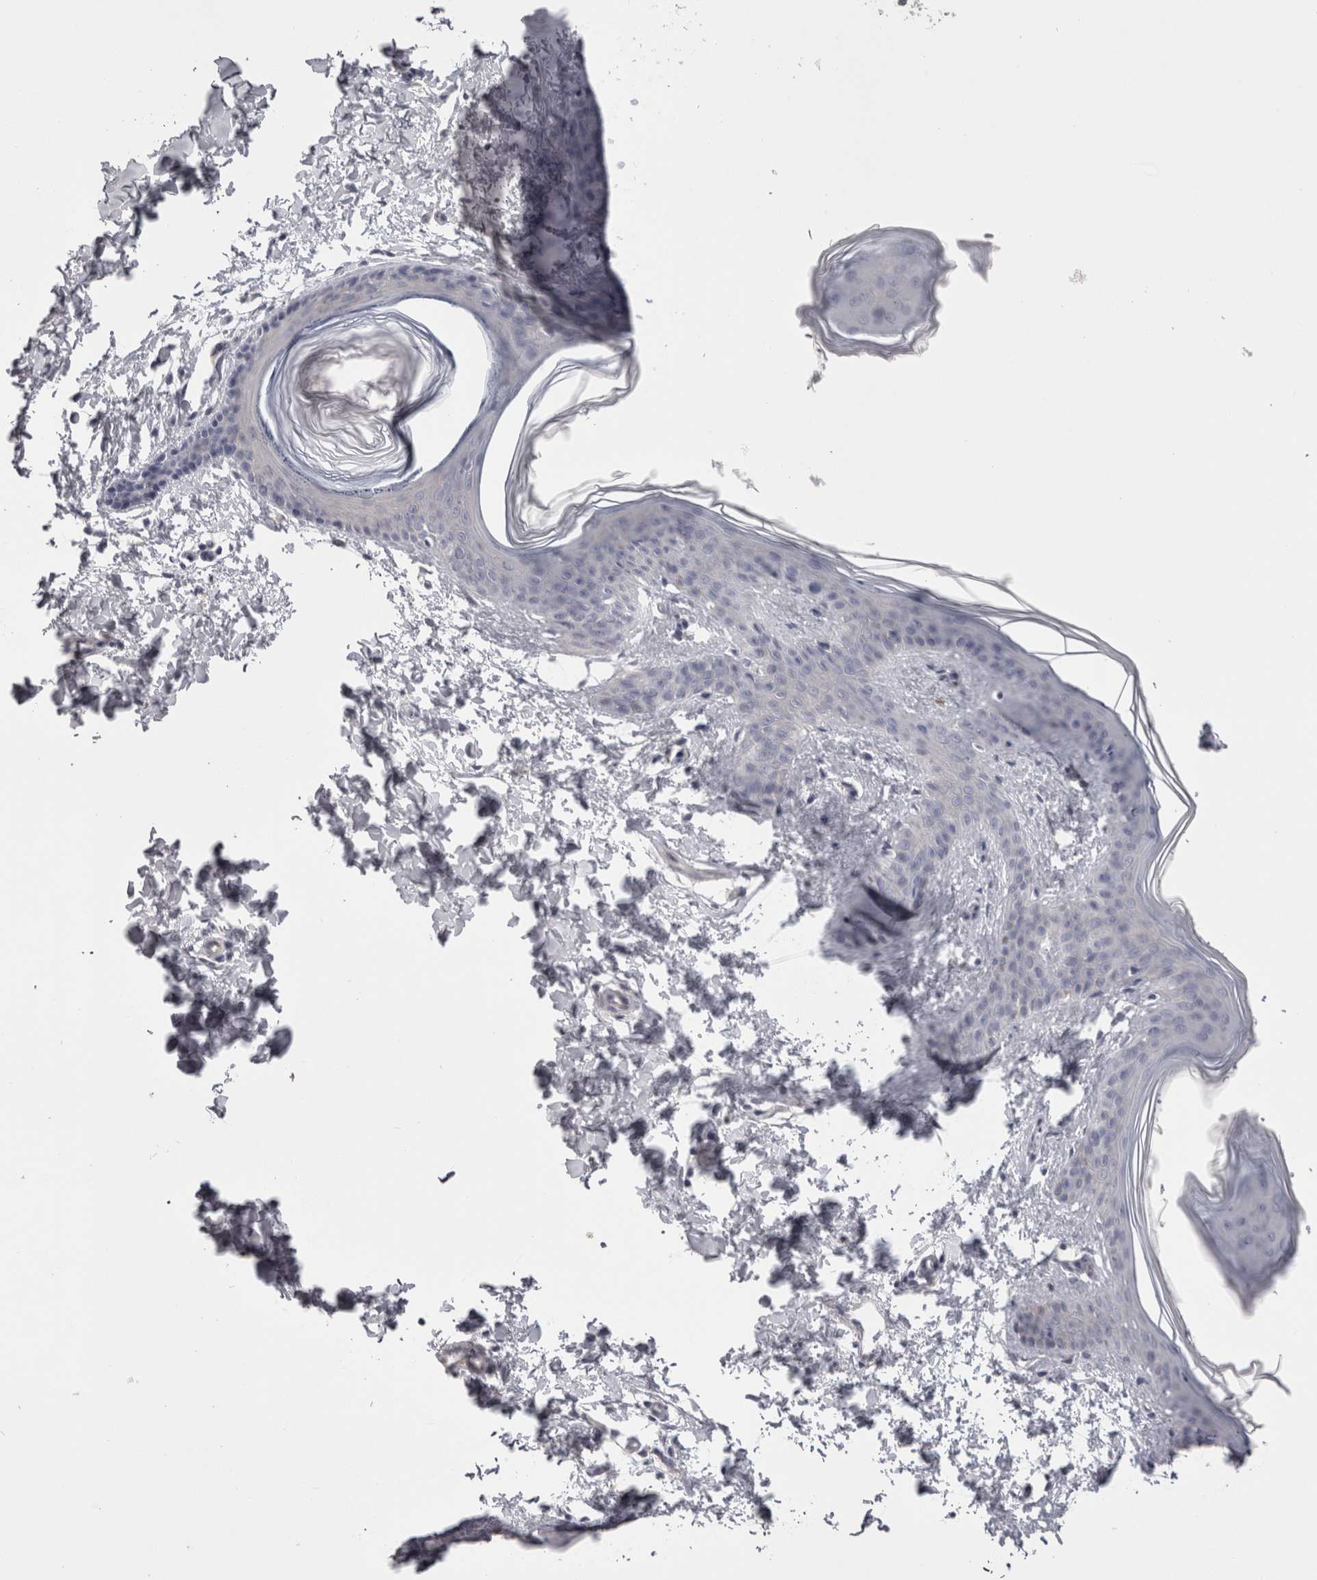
{"staining": {"intensity": "negative", "quantity": "none", "location": "none"}, "tissue": "skin", "cell_type": "Fibroblasts", "image_type": "normal", "snomed": [{"axis": "morphology", "description": "Normal tissue, NOS"}, {"axis": "topography", "description": "Skin"}], "caption": "This is an immunohistochemistry (IHC) photomicrograph of normal human skin. There is no expression in fibroblasts.", "gene": "LYZL6", "patient": {"sex": "female", "age": 17}}